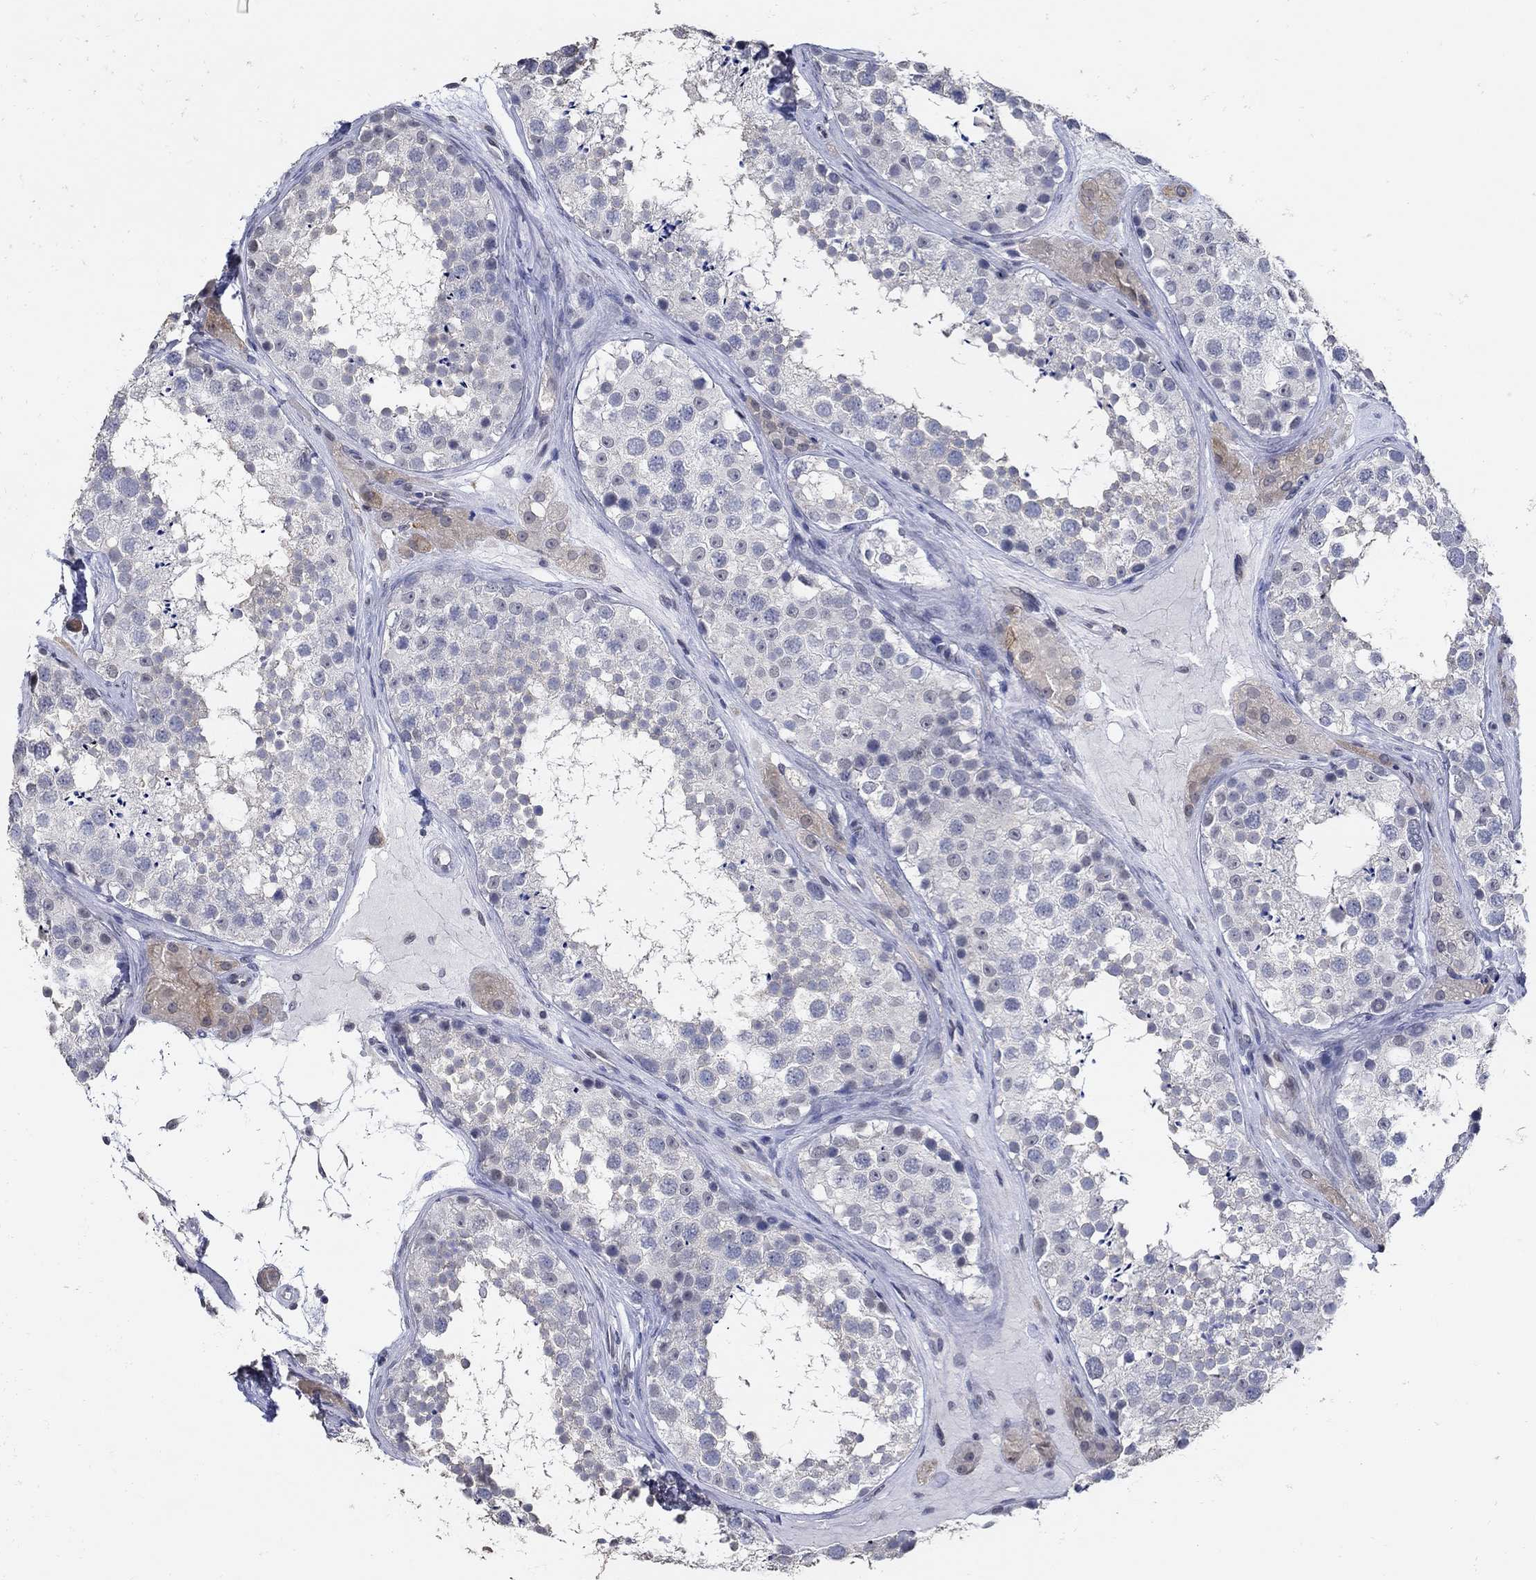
{"staining": {"intensity": "negative", "quantity": "none", "location": "none"}, "tissue": "testis", "cell_type": "Cells in seminiferous ducts", "image_type": "normal", "snomed": [{"axis": "morphology", "description": "Normal tissue, NOS"}, {"axis": "topography", "description": "Testis"}], "caption": "The micrograph demonstrates no staining of cells in seminiferous ducts in unremarkable testis. Nuclei are stained in blue.", "gene": "KCNN3", "patient": {"sex": "male", "age": 41}}